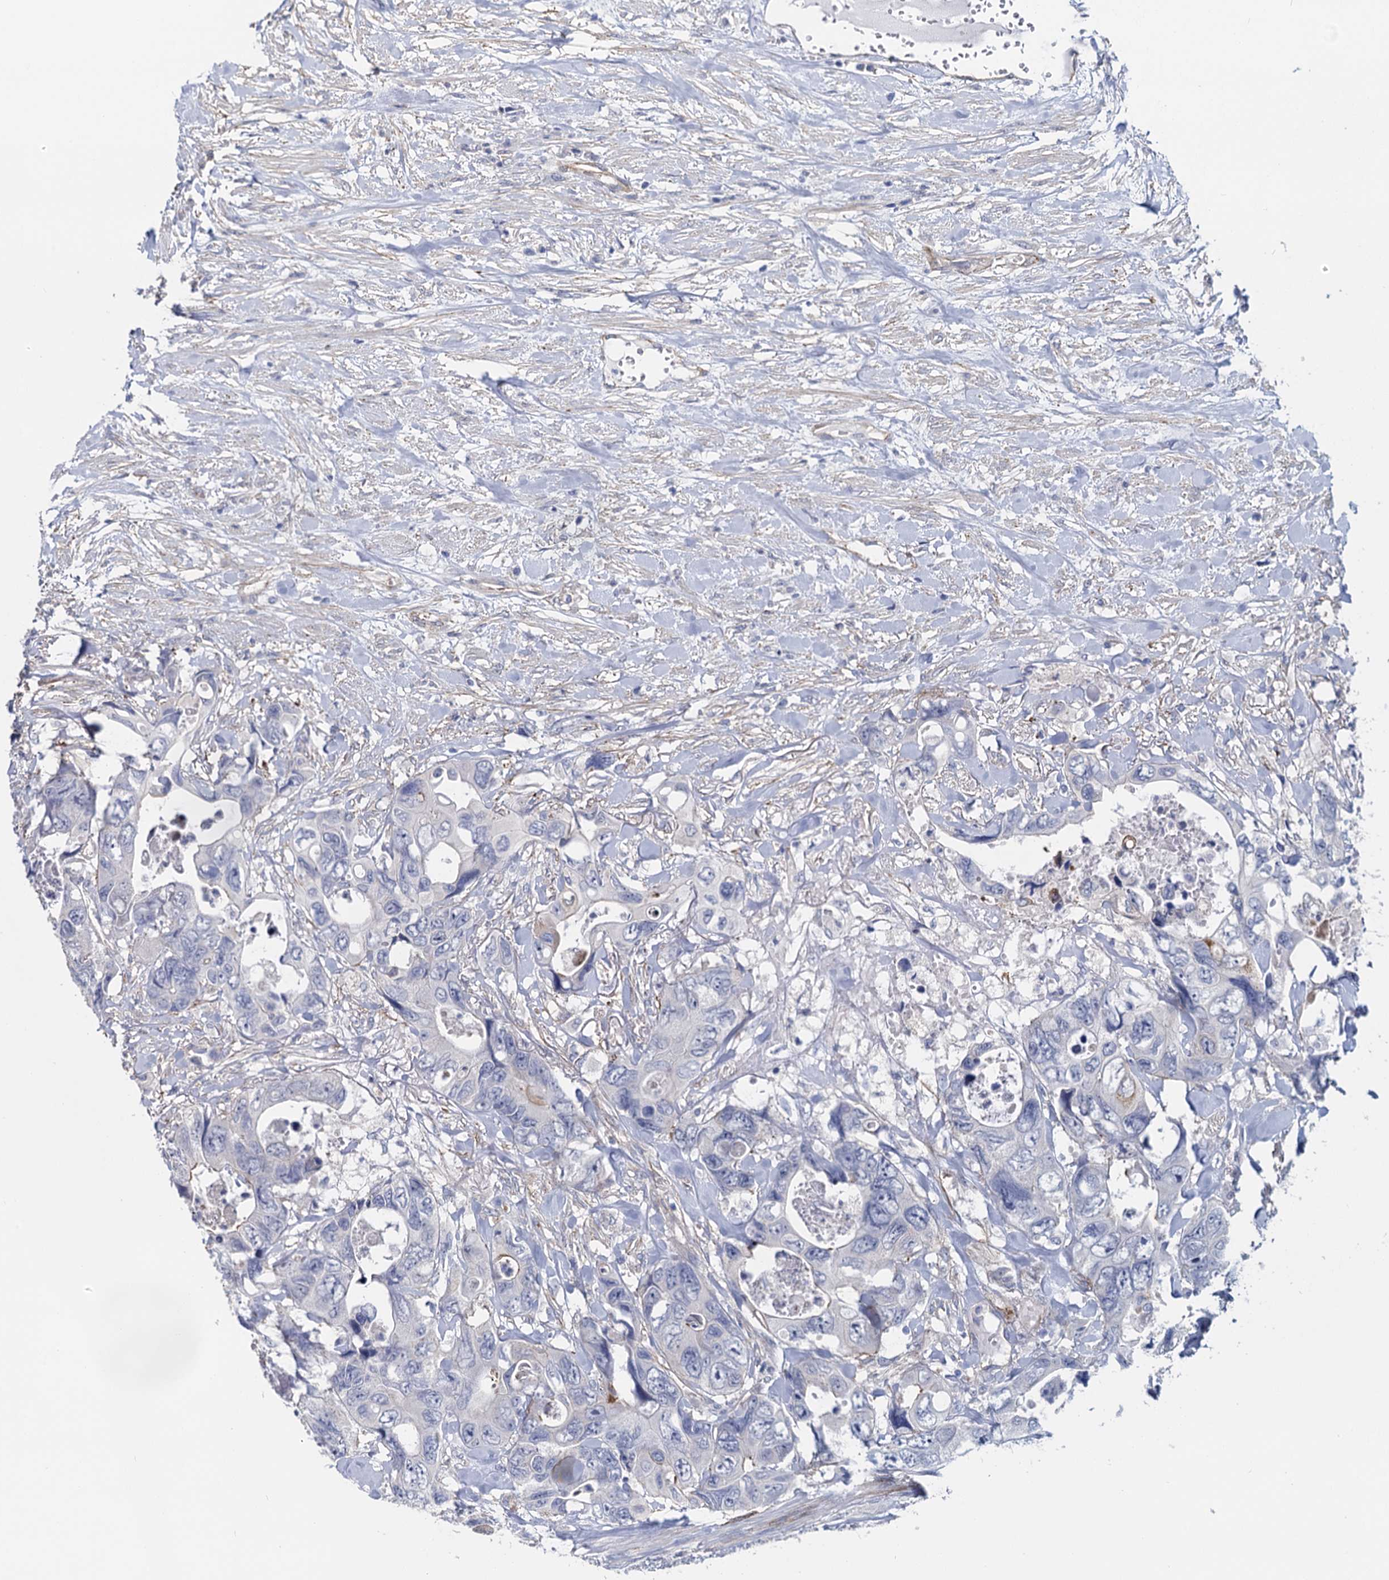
{"staining": {"intensity": "negative", "quantity": "none", "location": "none"}, "tissue": "colorectal cancer", "cell_type": "Tumor cells", "image_type": "cancer", "snomed": [{"axis": "morphology", "description": "Adenocarcinoma, NOS"}, {"axis": "topography", "description": "Rectum"}], "caption": "This photomicrograph is of colorectal cancer (adenocarcinoma) stained with IHC to label a protein in brown with the nuclei are counter-stained blue. There is no staining in tumor cells. Nuclei are stained in blue.", "gene": "SNCG", "patient": {"sex": "male", "age": 57}}